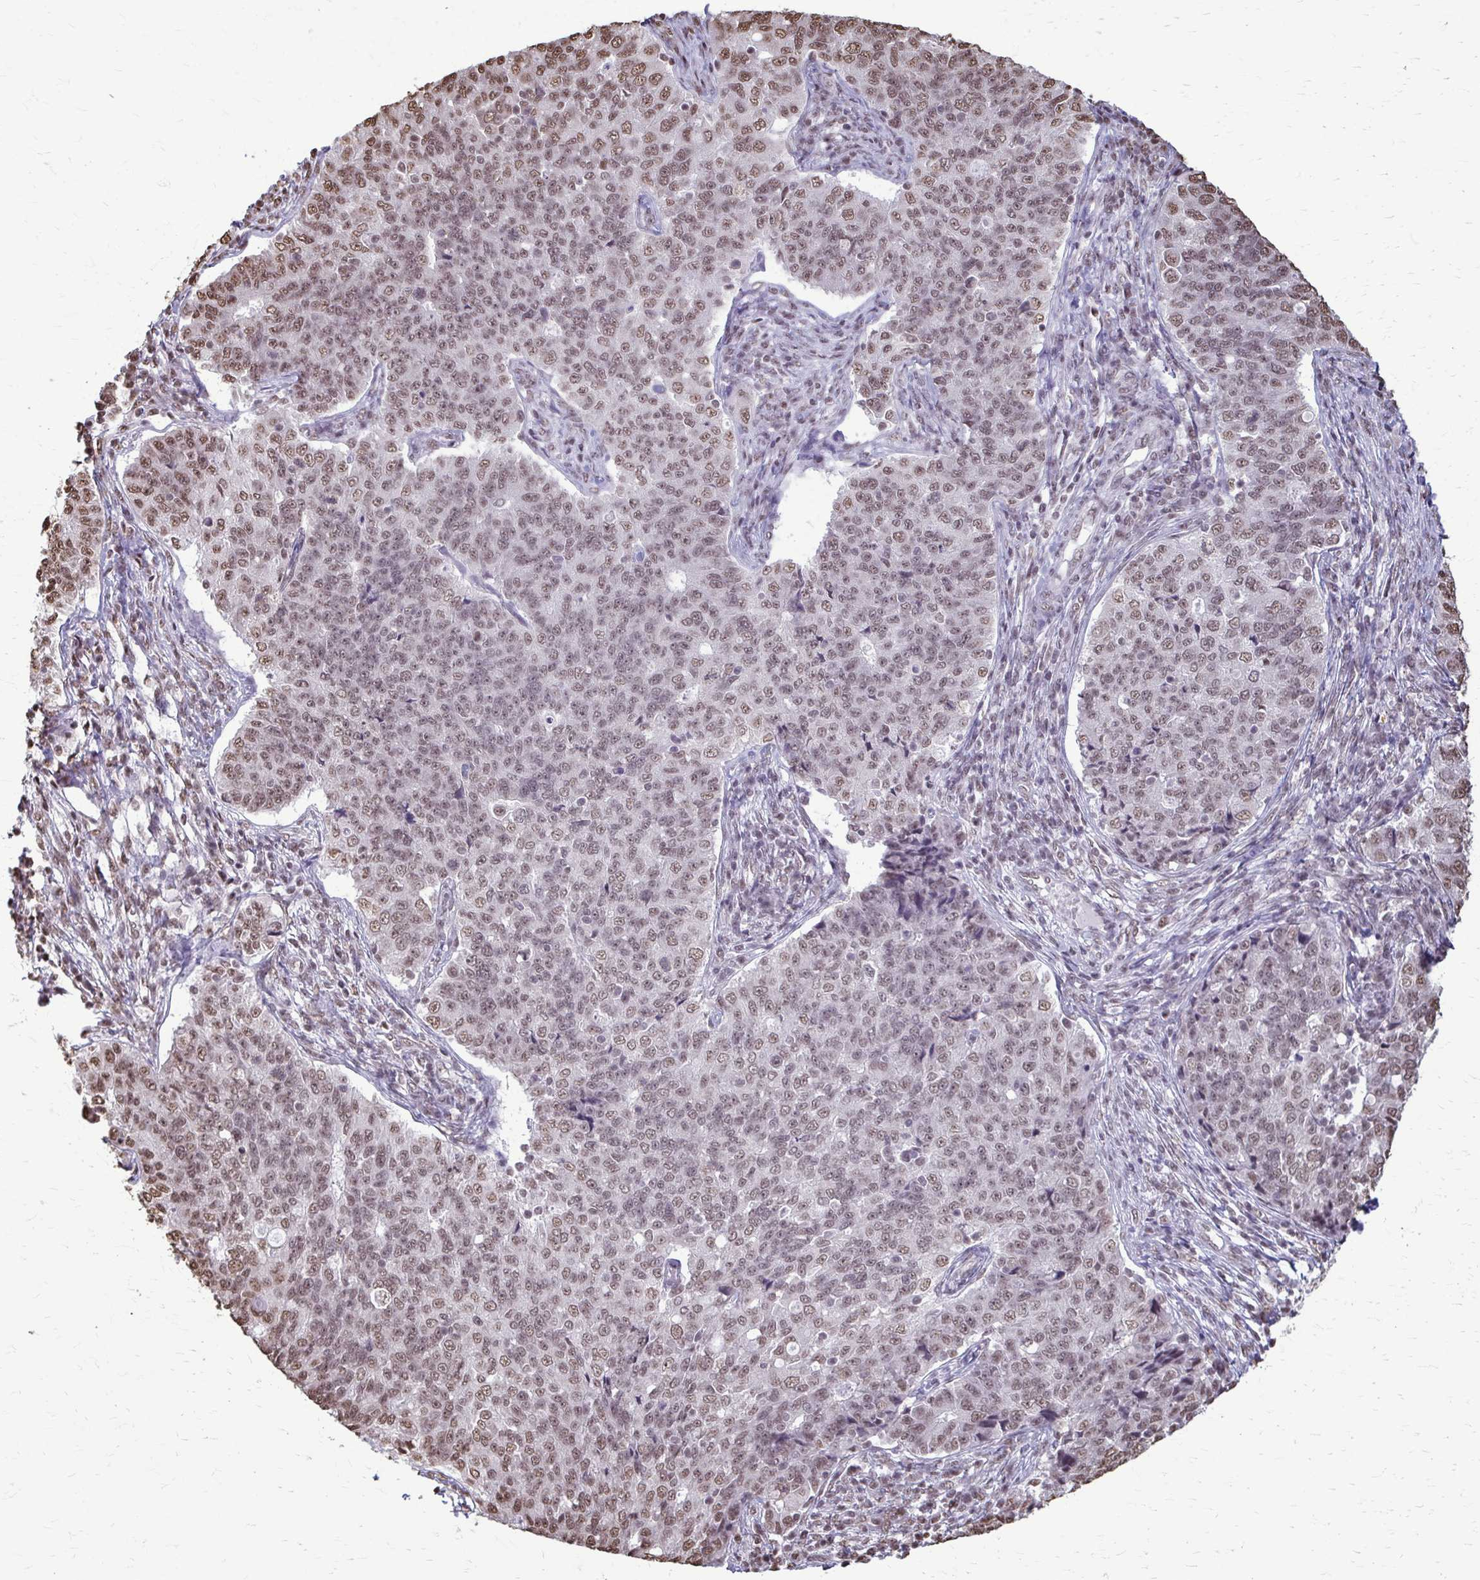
{"staining": {"intensity": "moderate", "quantity": "25%-75%", "location": "nuclear"}, "tissue": "endometrial cancer", "cell_type": "Tumor cells", "image_type": "cancer", "snomed": [{"axis": "morphology", "description": "Adenocarcinoma, NOS"}, {"axis": "topography", "description": "Endometrium"}], "caption": "Immunohistochemistry of adenocarcinoma (endometrial) exhibits medium levels of moderate nuclear positivity in about 25%-75% of tumor cells. (DAB (3,3'-diaminobenzidine) = brown stain, brightfield microscopy at high magnification).", "gene": "SNRPA", "patient": {"sex": "female", "age": 43}}